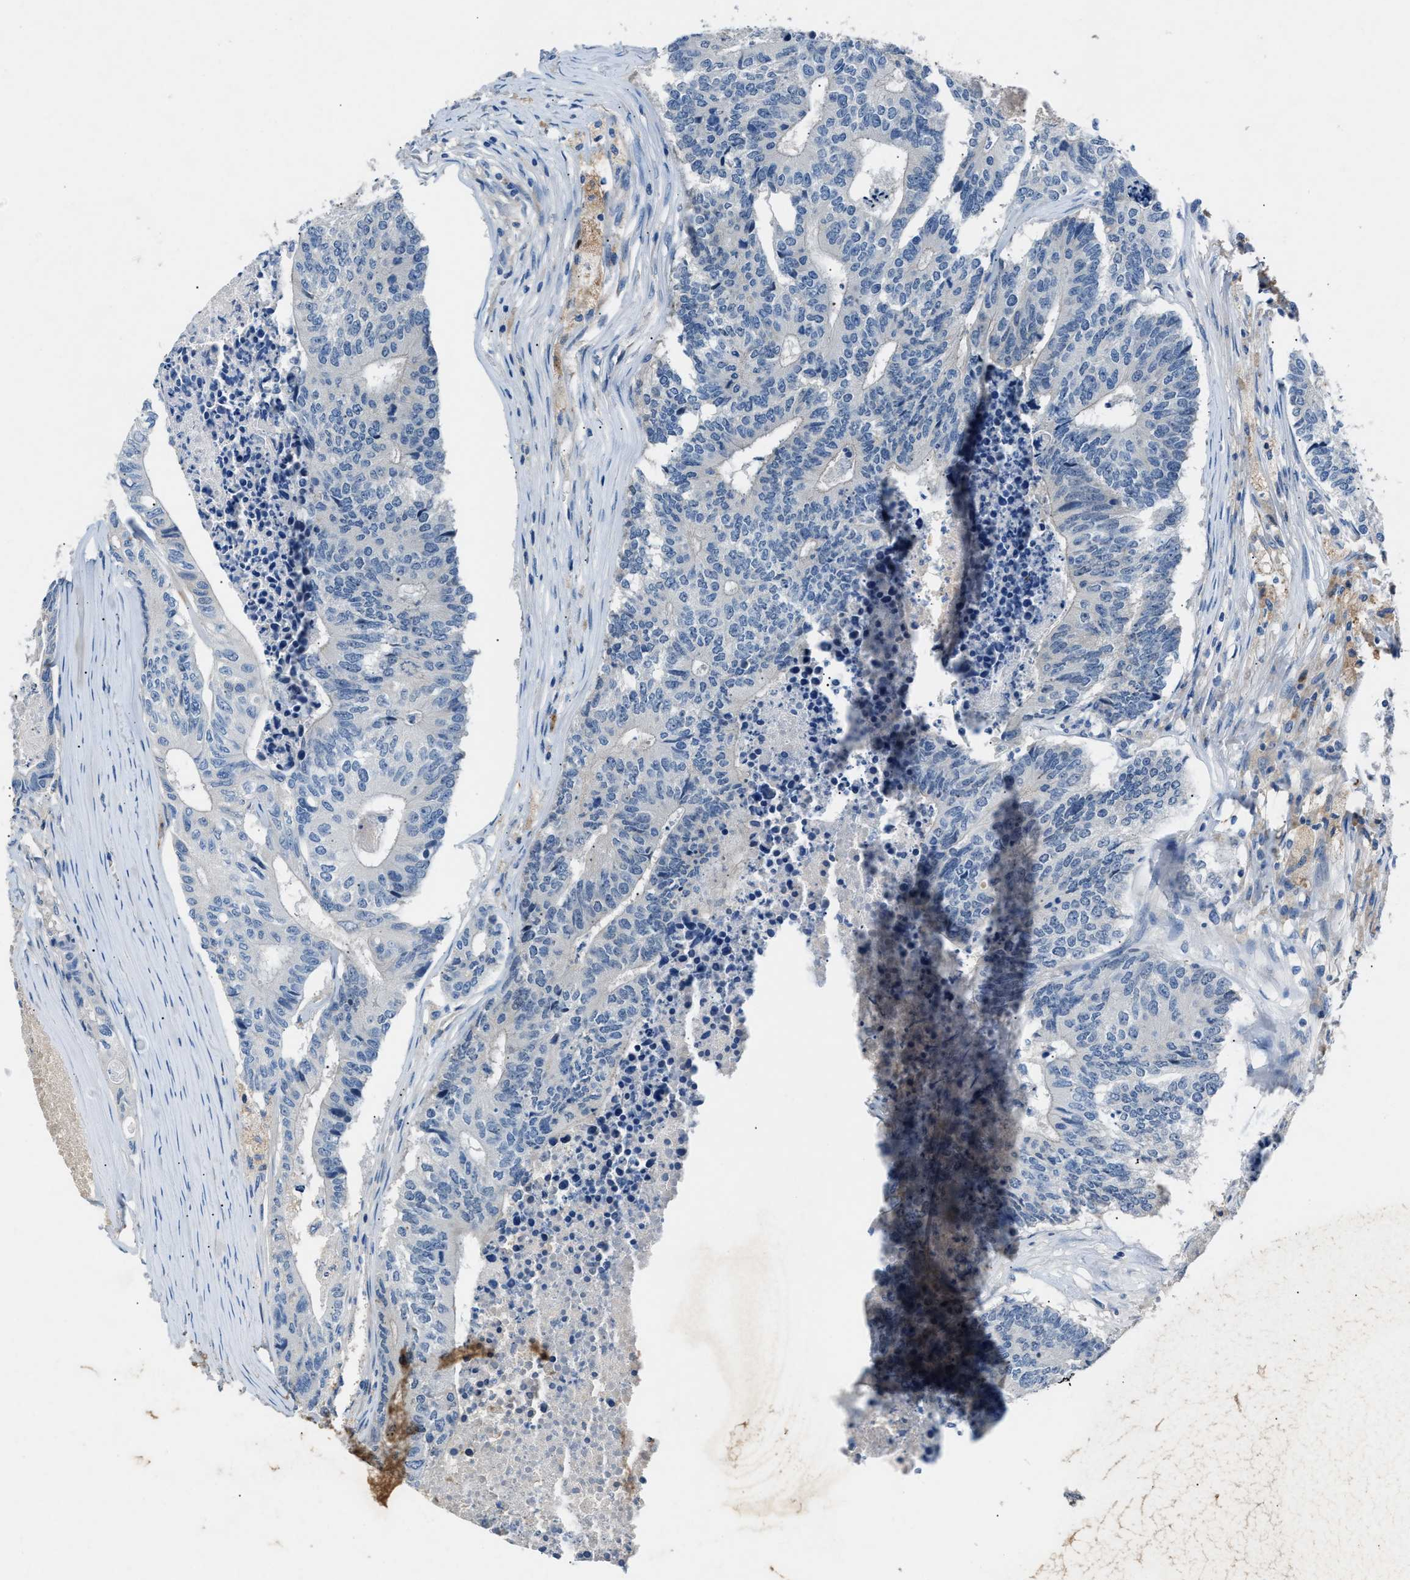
{"staining": {"intensity": "negative", "quantity": "none", "location": "none"}, "tissue": "colorectal cancer", "cell_type": "Tumor cells", "image_type": "cancer", "snomed": [{"axis": "morphology", "description": "Adenocarcinoma, NOS"}, {"axis": "topography", "description": "Colon"}], "caption": "A micrograph of adenocarcinoma (colorectal) stained for a protein shows no brown staining in tumor cells.", "gene": "DNAAF5", "patient": {"sex": "female", "age": 67}}